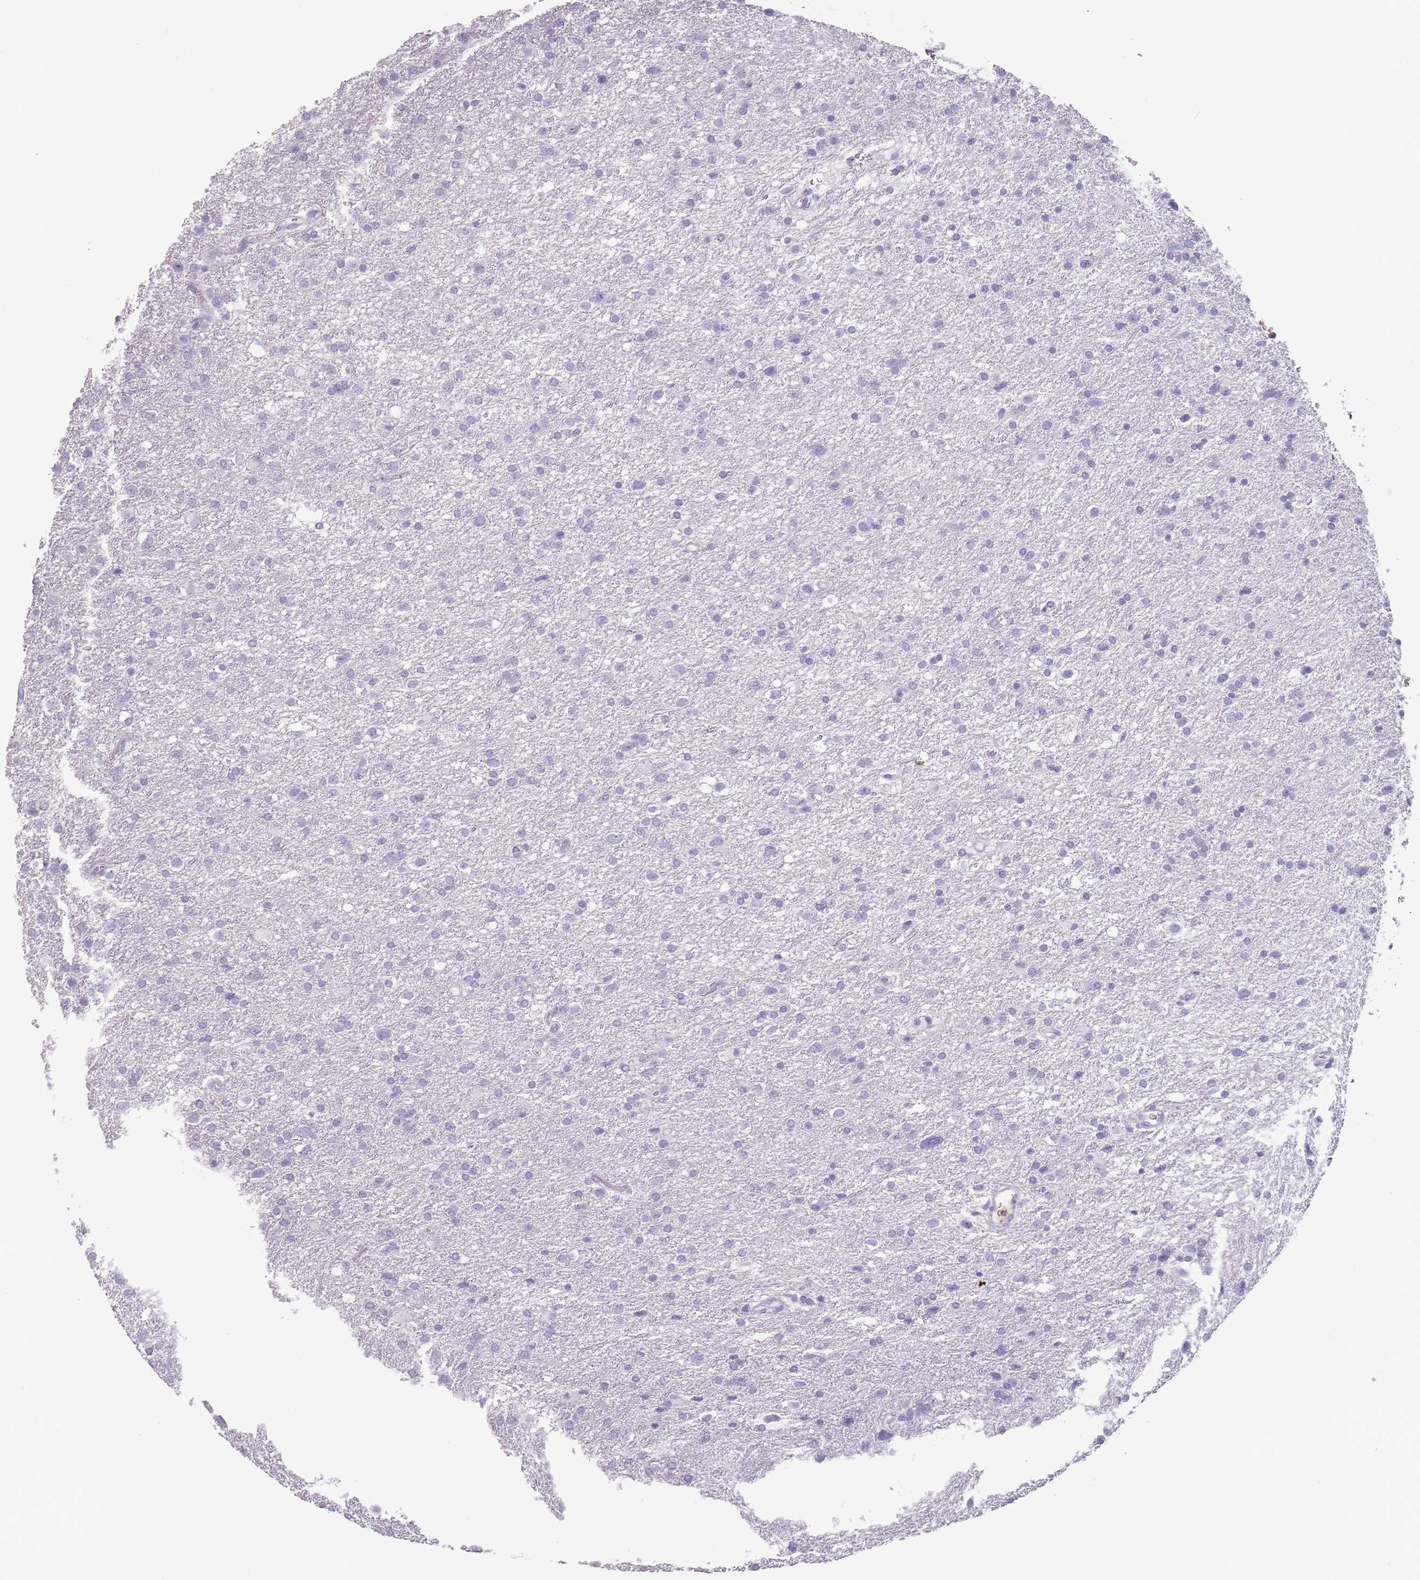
{"staining": {"intensity": "negative", "quantity": "none", "location": "none"}, "tissue": "glioma", "cell_type": "Tumor cells", "image_type": "cancer", "snomed": [{"axis": "morphology", "description": "Glioma, malignant, Low grade"}, {"axis": "topography", "description": "Brain"}], "caption": "DAB (3,3'-diaminobenzidine) immunohistochemical staining of human malignant glioma (low-grade) demonstrates no significant staining in tumor cells.", "gene": "ZNF584", "patient": {"sex": "female", "age": 32}}